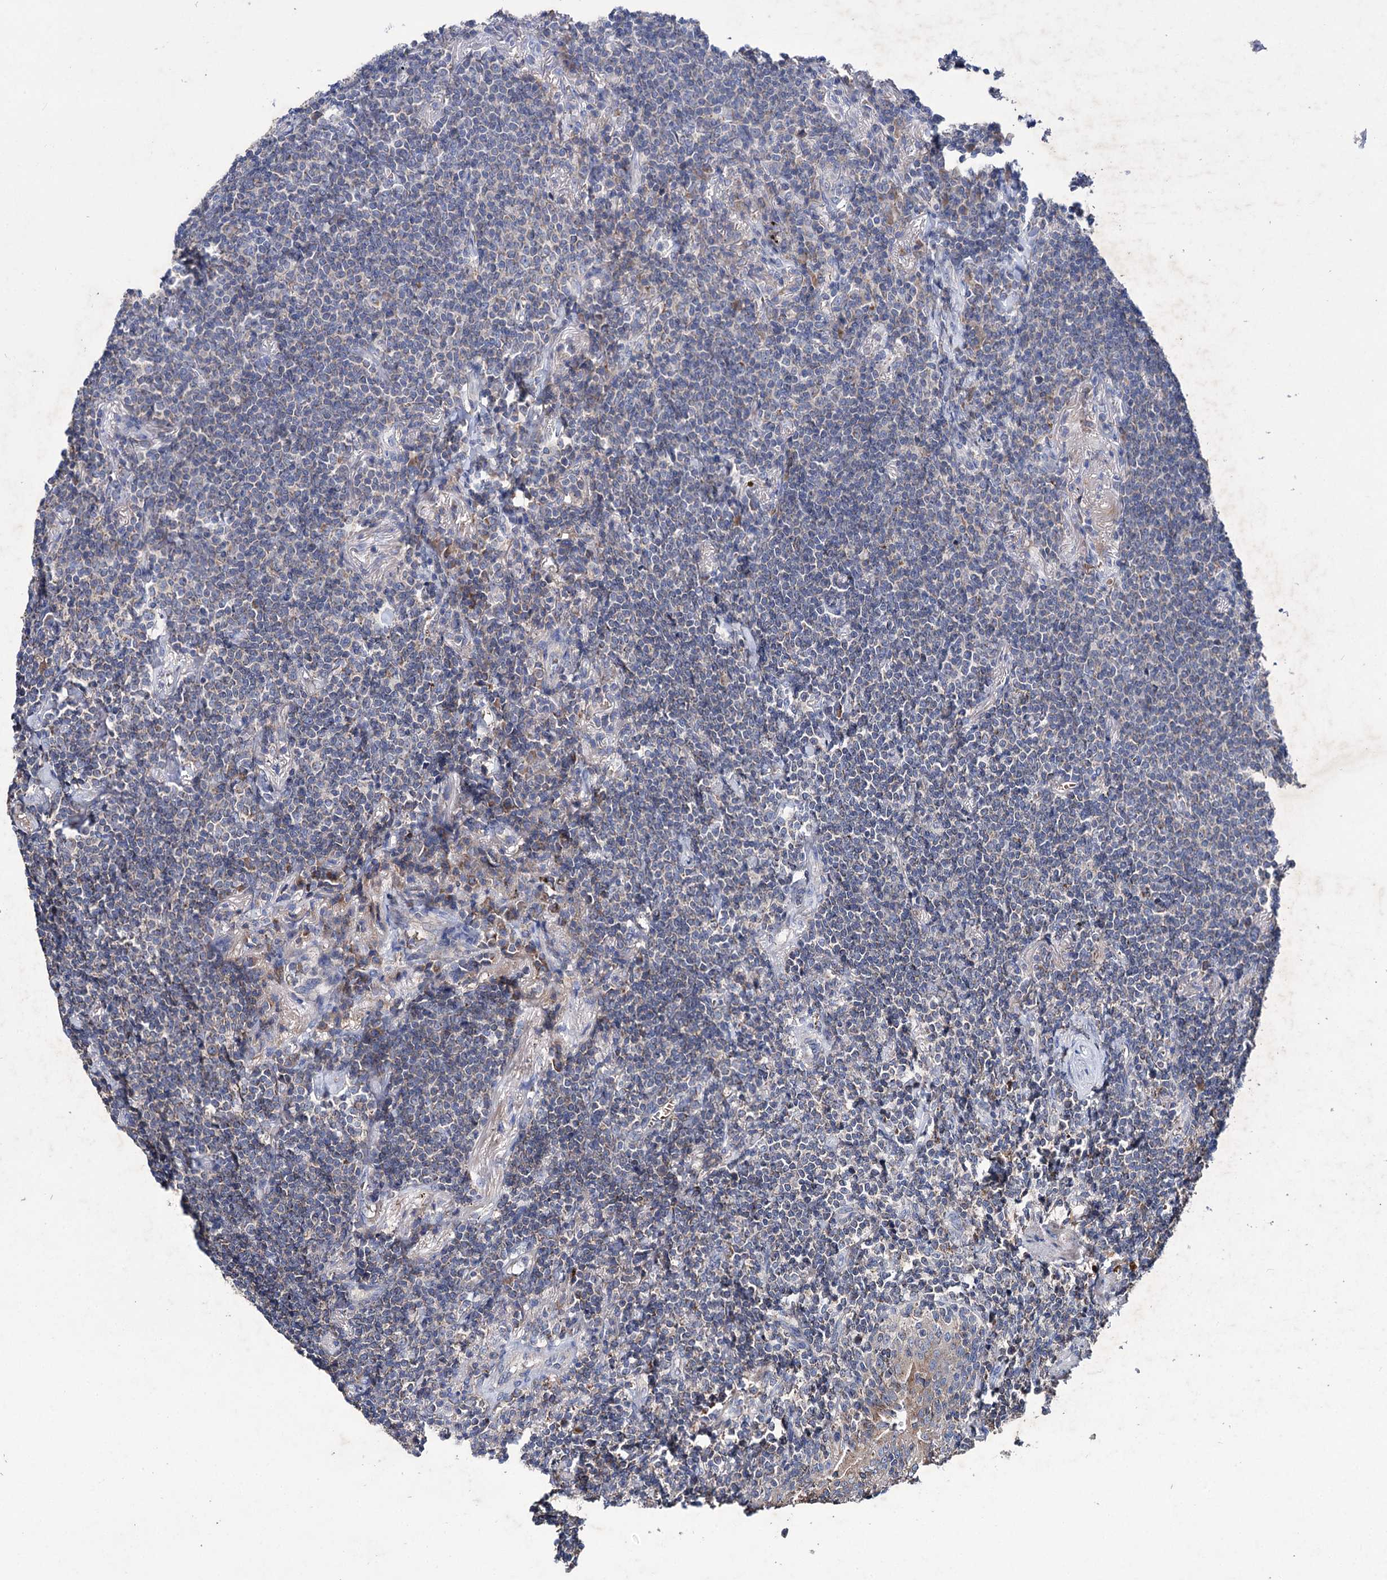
{"staining": {"intensity": "weak", "quantity": "25%-75%", "location": "cytoplasmic/membranous"}, "tissue": "lymphoma", "cell_type": "Tumor cells", "image_type": "cancer", "snomed": [{"axis": "morphology", "description": "Malignant lymphoma, non-Hodgkin's type, Low grade"}, {"axis": "topography", "description": "Lung"}], "caption": "Immunohistochemistry histopathology image of neoplastic tissue: lymphoma stained using immunohistochemistry (IHC) shows low levels of weak protein expression localized specifically in the cytoplasmic/membranous of tumor cells, appearing as a cytoplasmic/membranous brown color.", "gene": "CLPB", "patient": {"sex": "female", "age": 71}}